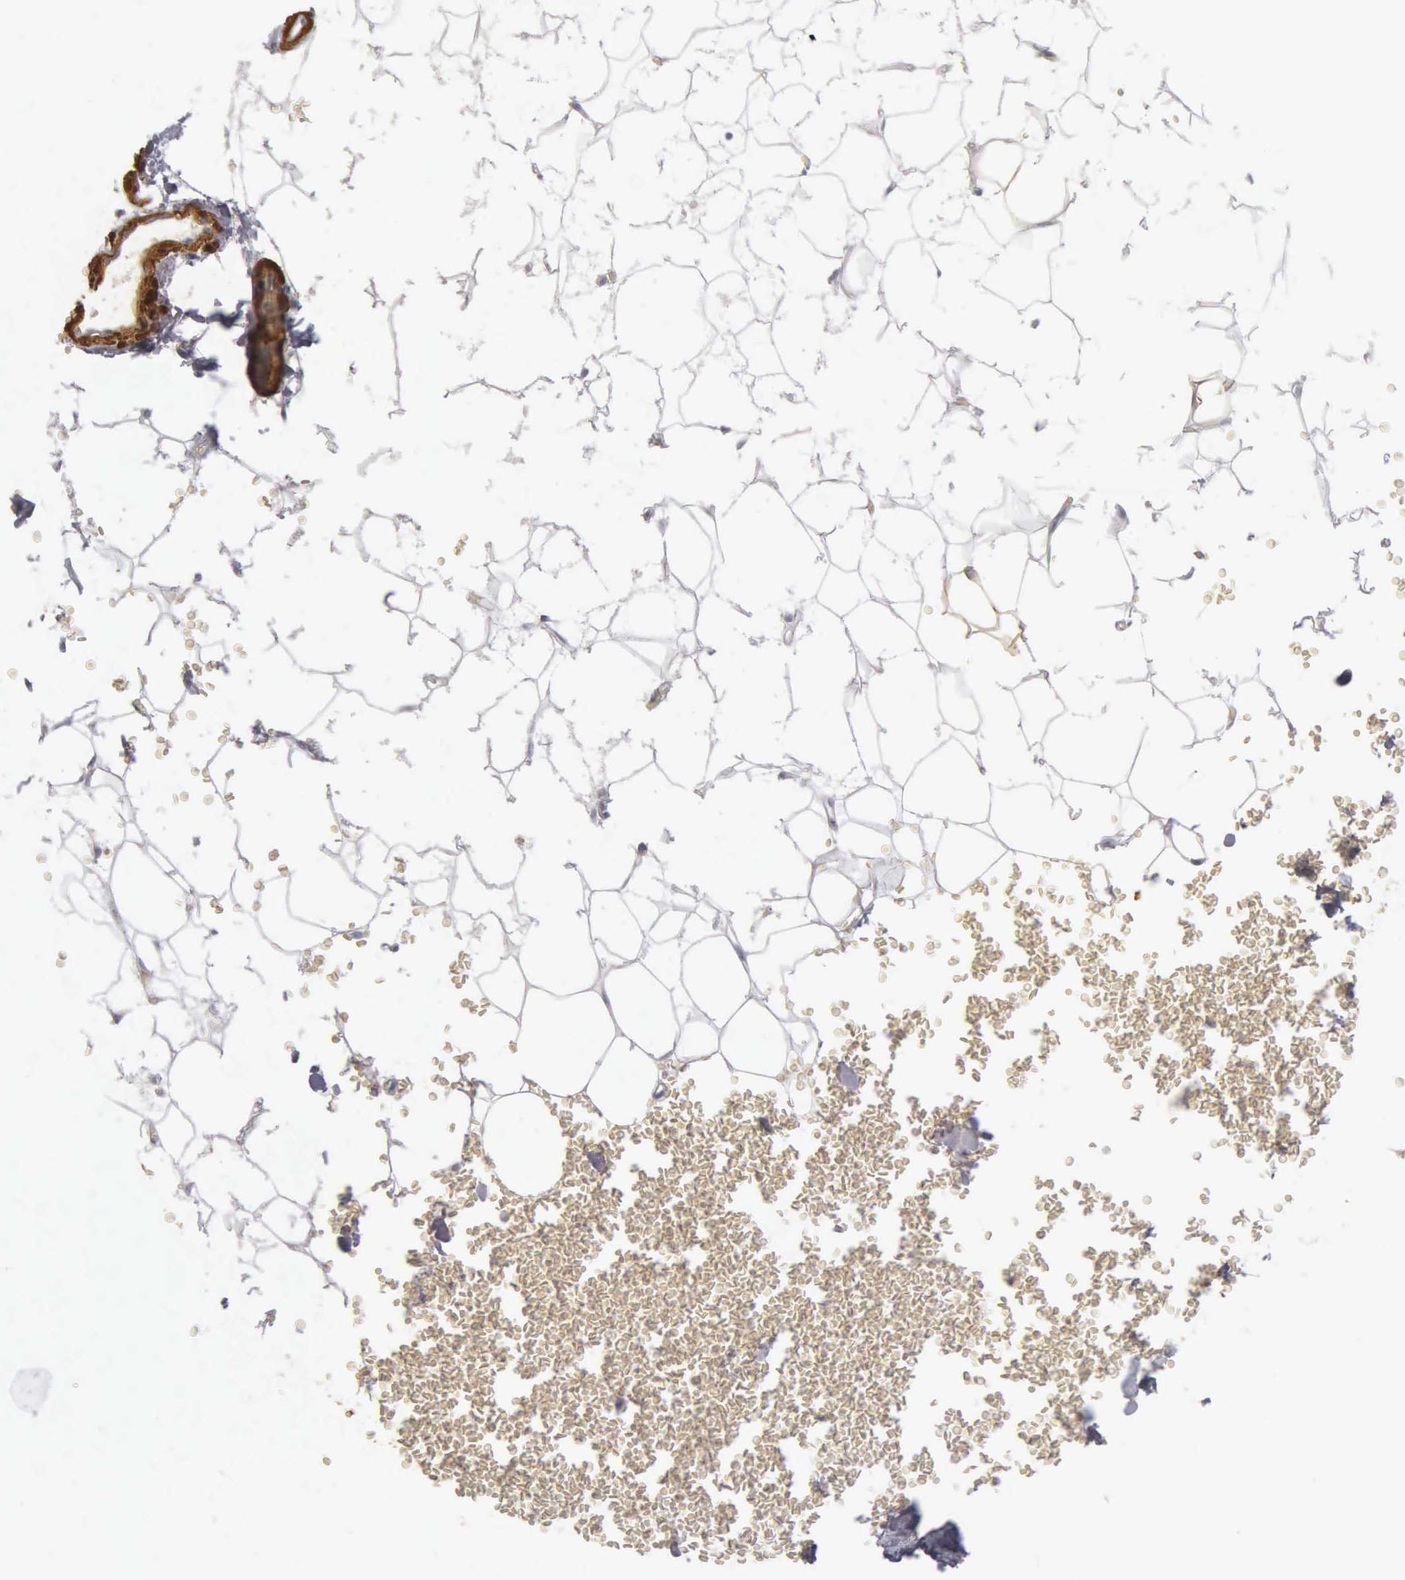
{"staining": {"intensity": "negative", "quantity": "none", "location": "none"}, "tissue": "adipose tissue", "cell_type": "Adipocytes", "image_type": "normal", "snomed": [{"axis": "morphology", "description": "Normal tissue, NOS"}, {"axis": "morphology", "description": "Inflammation, NOS"}, {"axis": "topography", "description": "Lymph node"}, {"axis": "topography", "description": "Peripheral nerve tissue"}], "caption": "This histopathology image is of normal adipose tissue stained with IHC to label a protein in brown with the nuclei are counter-stained blue. There is no expression in adipocytes. (IHC, brightfield microscopy, high magnification).", "gene": "CNN1", "patient": {"sex": "male", "age": 52}}